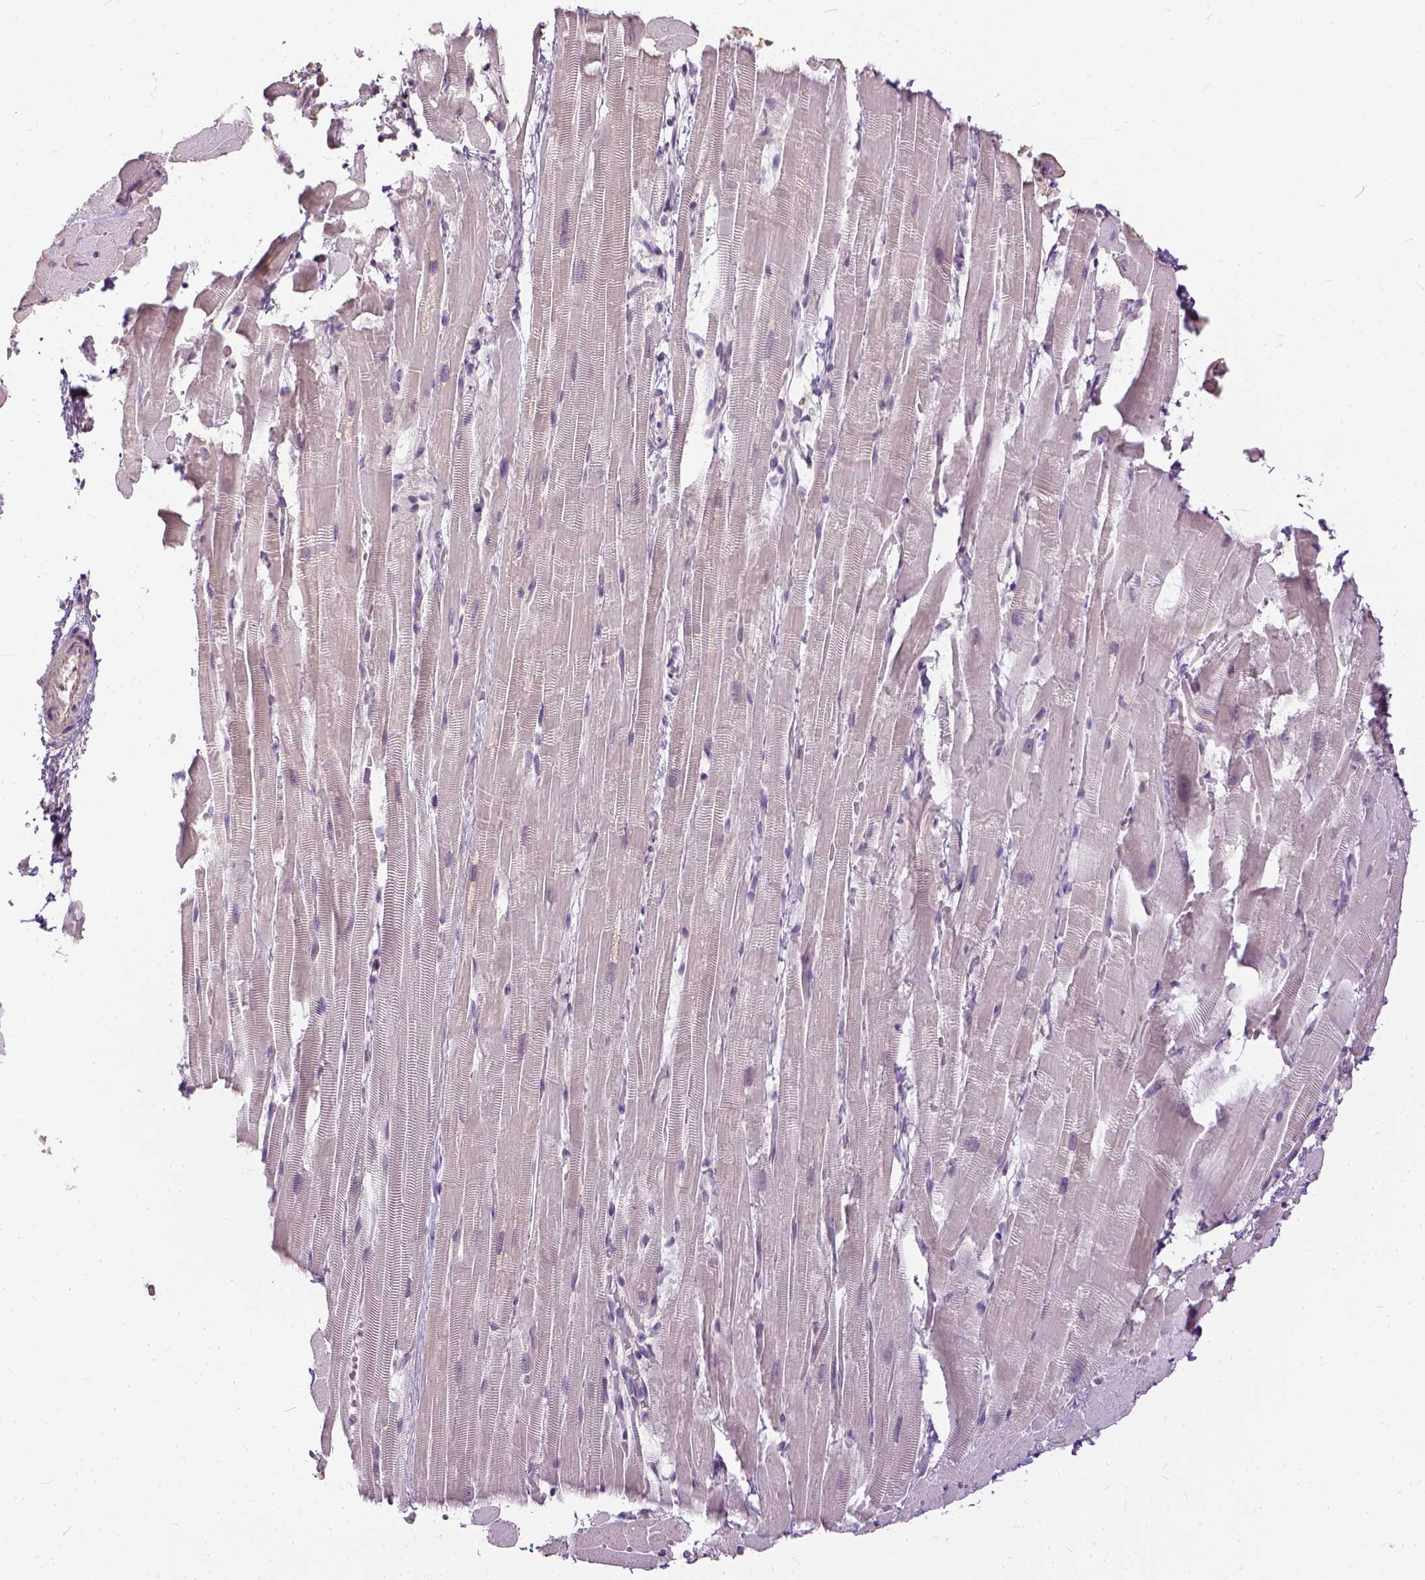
{"staining": {"intensity": "negative", "quantity": "none", "location": "none"}, "tissue": "heart muscle", "cell_type": "Cardiomyocytes", "image_type": "normal", "snomed": [{"axis": "morphology", "description": "Normal tissue, NOS"}, {"axis": "topography", "description": "Heart"}], "caption": "Immunohistochemistry (IHC) of unremarkable heart muscle exhibits no positivity in cardiomyocytes. (DAB (3,3'-diaminobenzidine) immunohistochemistry visualized using brightfield microscopy, high magnification).", "gene": "ANO2", "patient": {"sex": "male", "age": 37}}